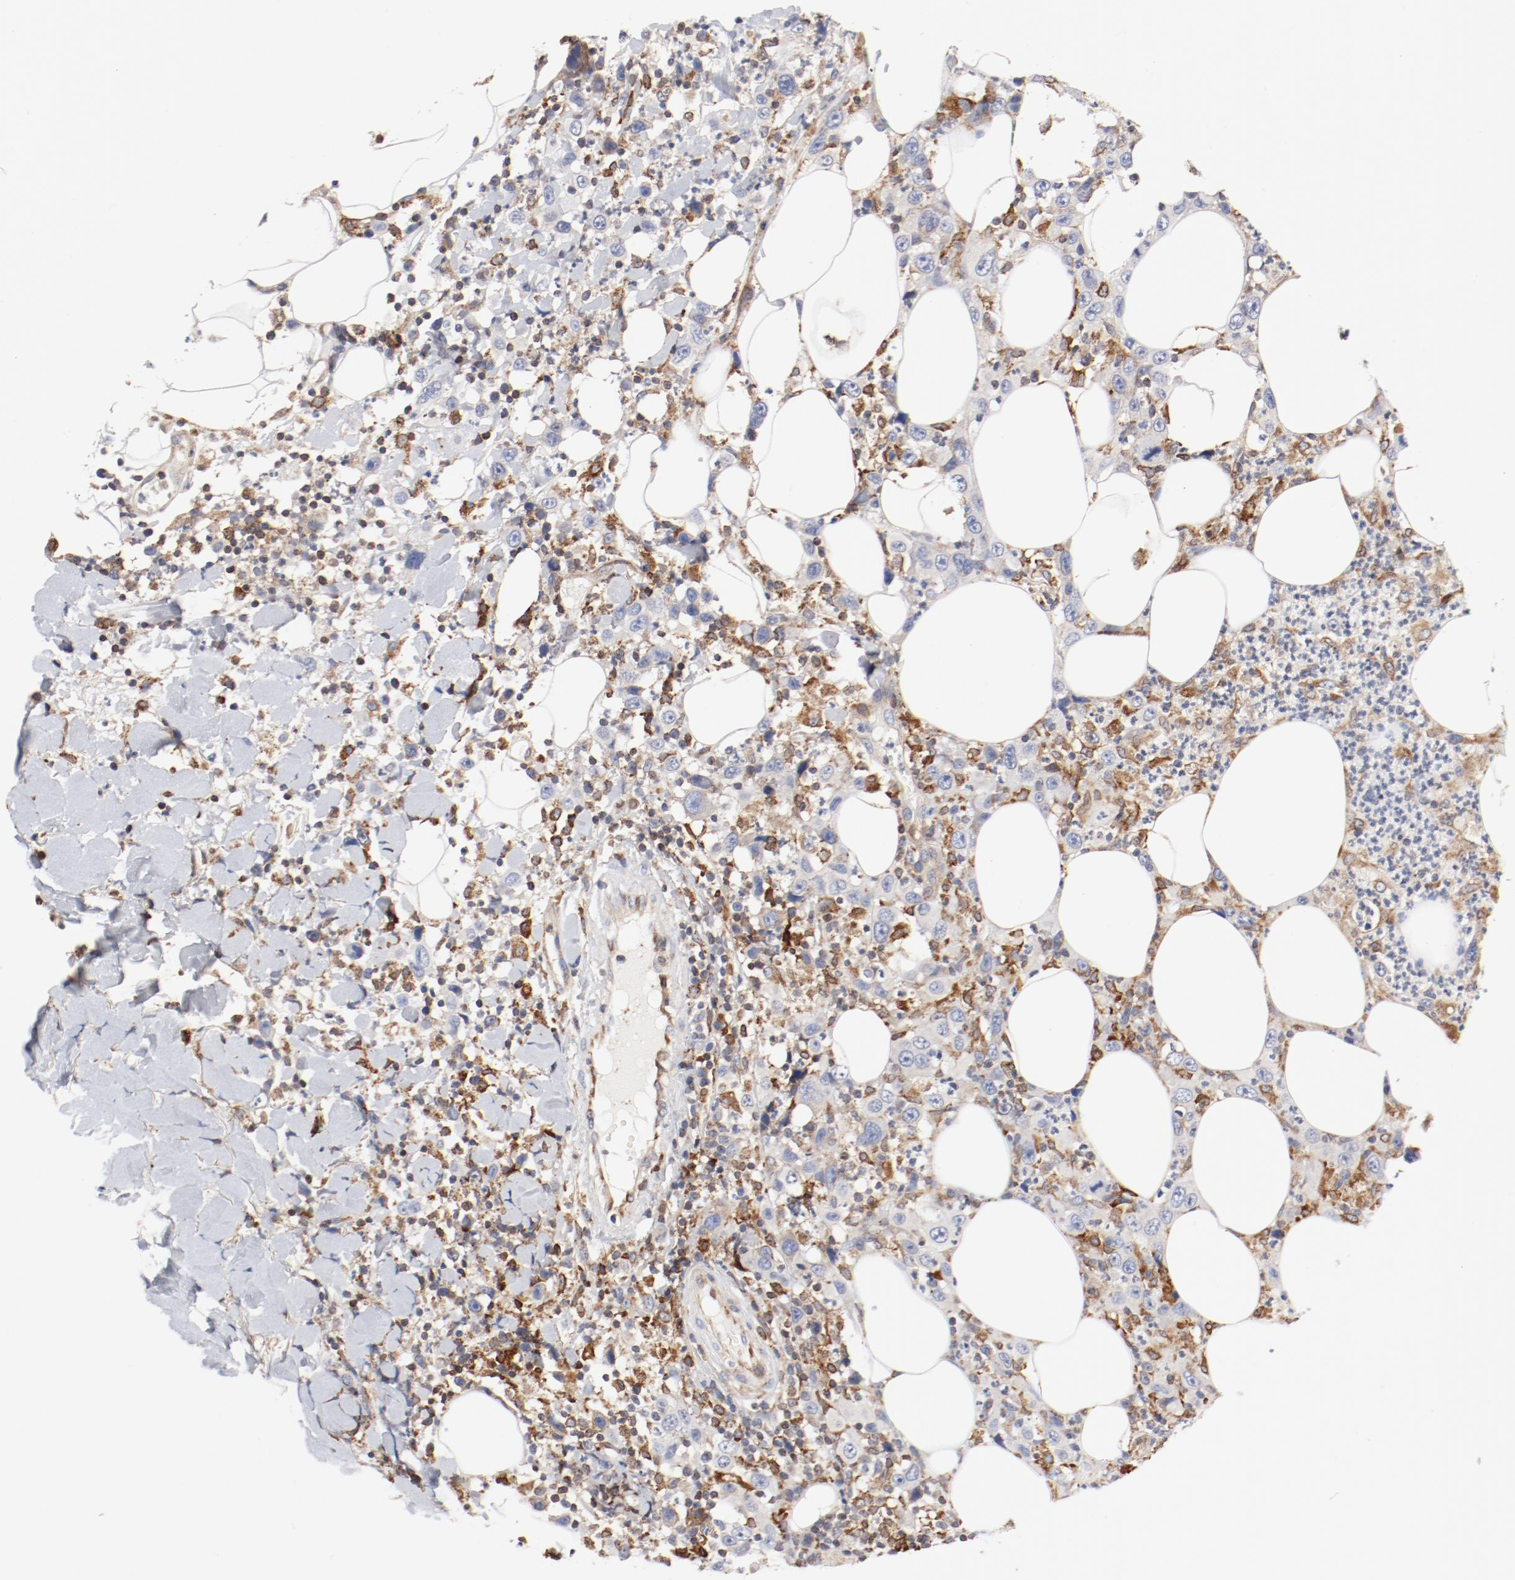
{"staining": {"intensity": "moderate", "quantity": "<25%", "location": "cytoplasmic/membranous"}, "tissue": "thyroid cancer", "cell_type": "Tumor cells", "image_type": "cancer", "snomed": [{"axis": "morphology", "description": "Carcinoma, NOS"}, {"axis": "topography", "description": "Thyroid gland"}], "caption": "IHC of human thyroid cancer (carcinoma) shows low levels of moderate cytoplasmic/membranous staining in about <25% of tumor cells.", "gene": "PDPK1", "patient": {"sex": "female", "age": 77}}